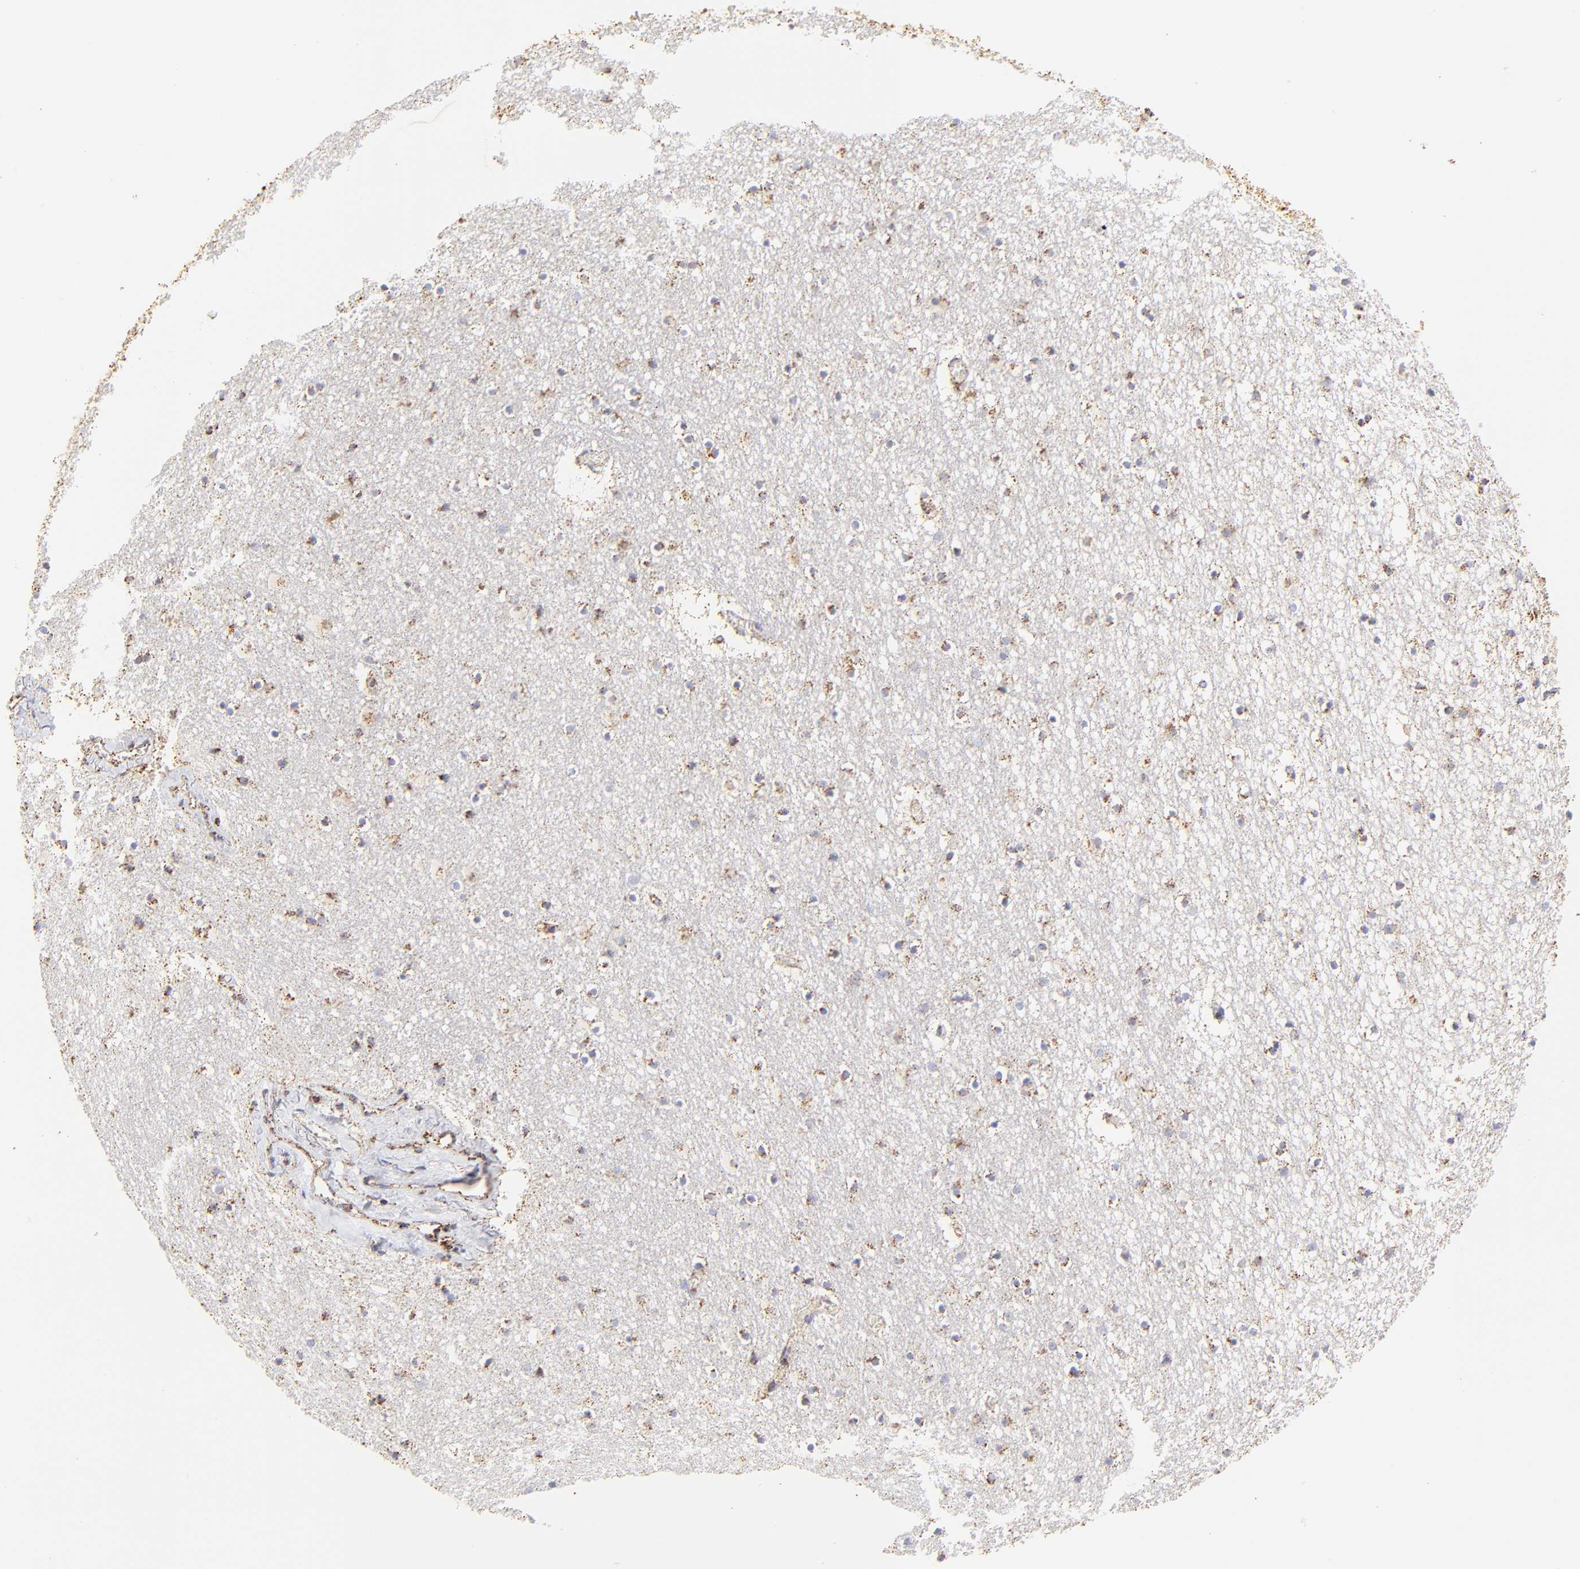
{"staining": {"intensity": "moderate", "quantity": "25%-75%", "location": "cytoplasmic/membranous"}, "tissue": "caudate", "cell_type": "Glial cells", "image_type": "normal", "snomed": [{"axis": "morphology", "description": "Normal tissue, NOS"}, {"axis": "topography", "description": "Lateral ventricle wall"}], "caption": "Immunohistochemical staining of normal caudate shows moderate cytoplasmic/membranous protein positivity in approximately 25%-75% of glial cells.", "gene": "ECH1", "patient": {"sex": "male", "age": 45}}